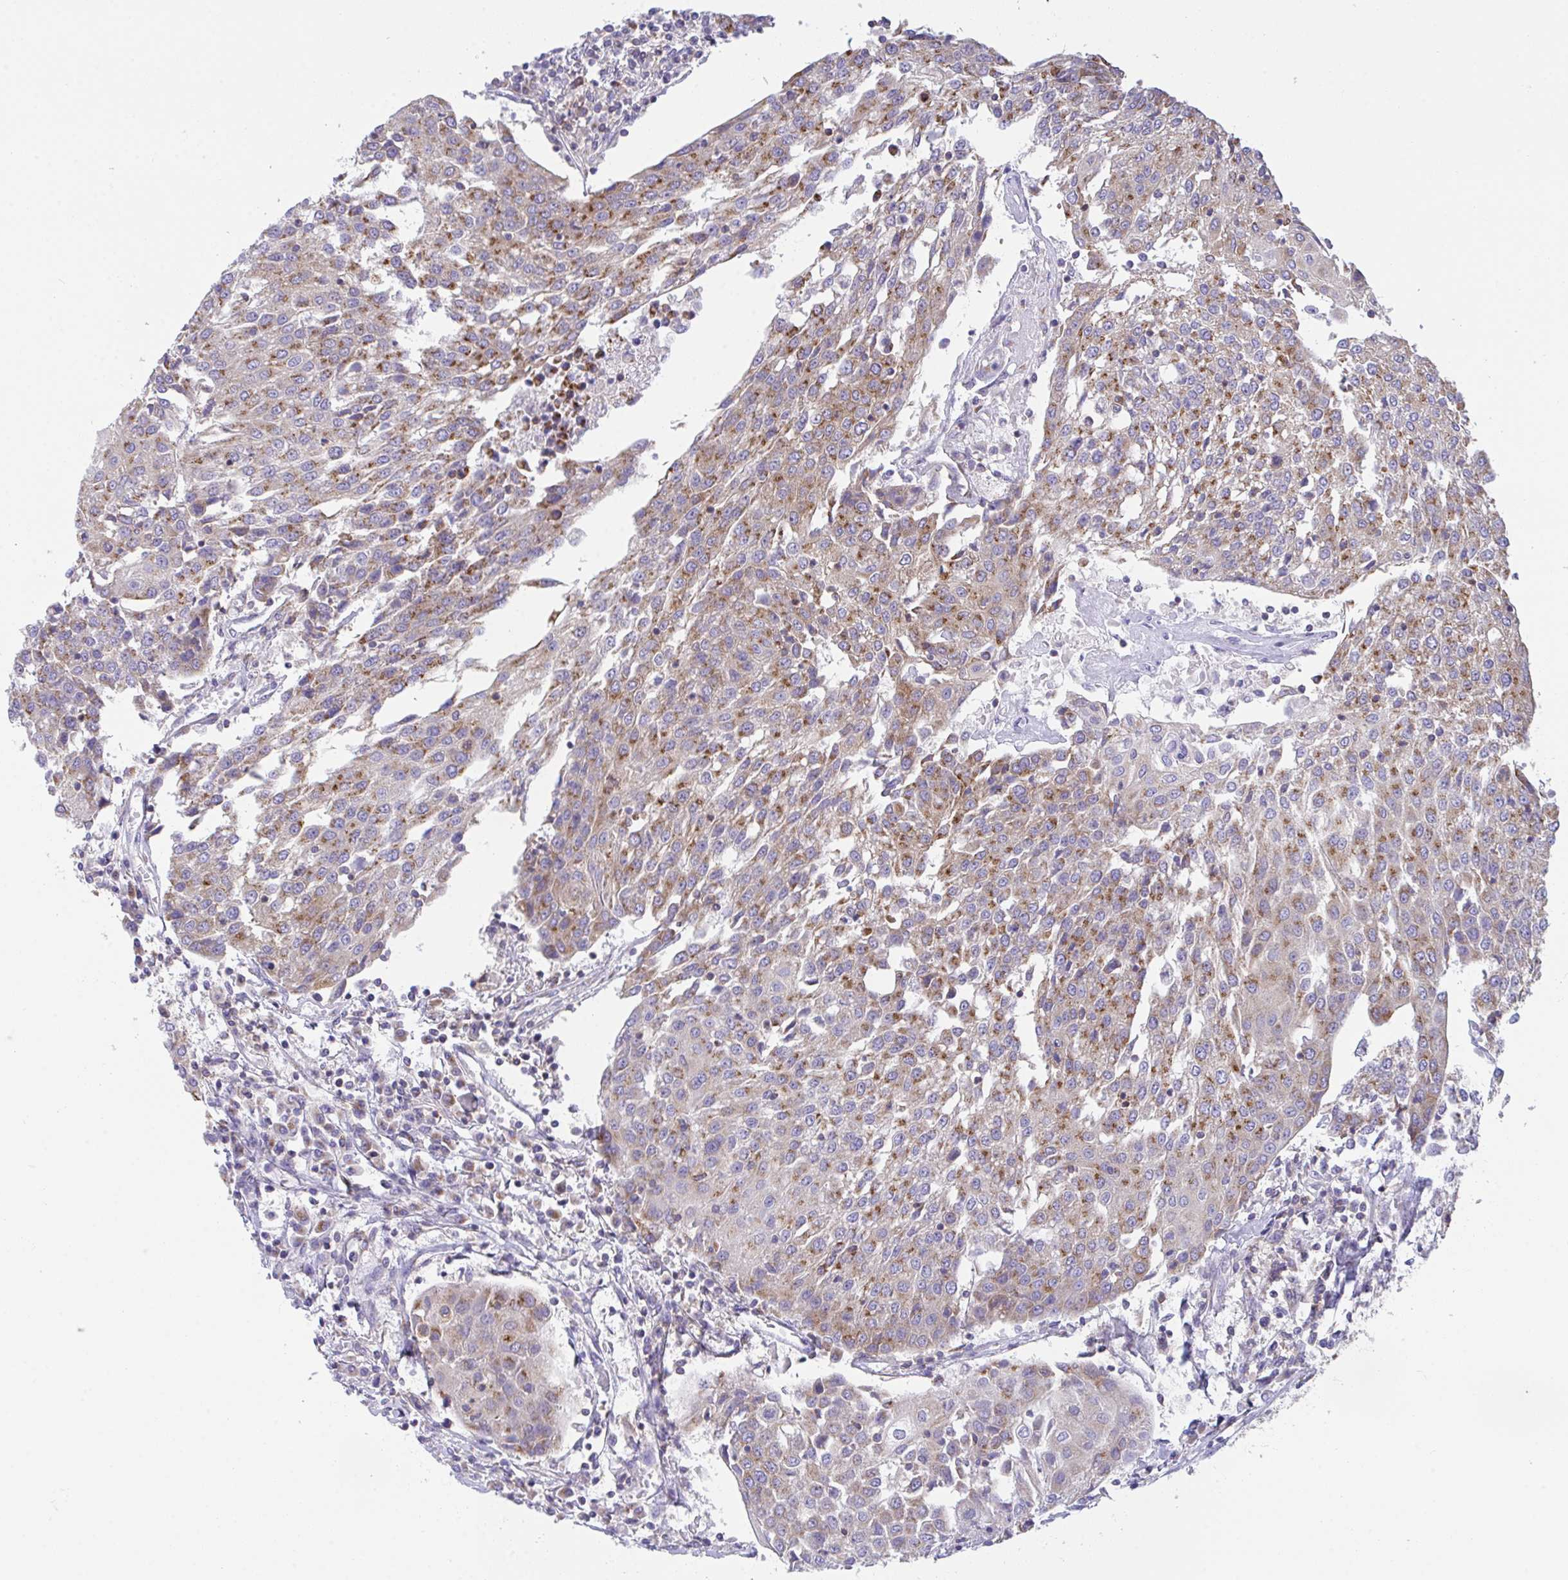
{"staining": {"intensity": "strong", "quantity": "25%-75%", "location": "cytoplasmic/membranous"}, "tissue": "urothelial cancer", "cell_type": "Tumor cells", "image_type": "cancer", "snomed": [{"axis": "morphology", "description": "Urothelial carcinoma, High grade"}, {"axis": "topography", "description": "Urinary bladder"}], "caption": "The image shows a brown stain indicating the presence of a protein in the cytoplasmic/membranous of tumor cells in urothelial cancer. (DAB (3,3'-diaminobenzidine) = brown stain, brightfield microscopy at high magnification).", "gene": "MIA3", "patient": {"sex": "female", "age": 85}}